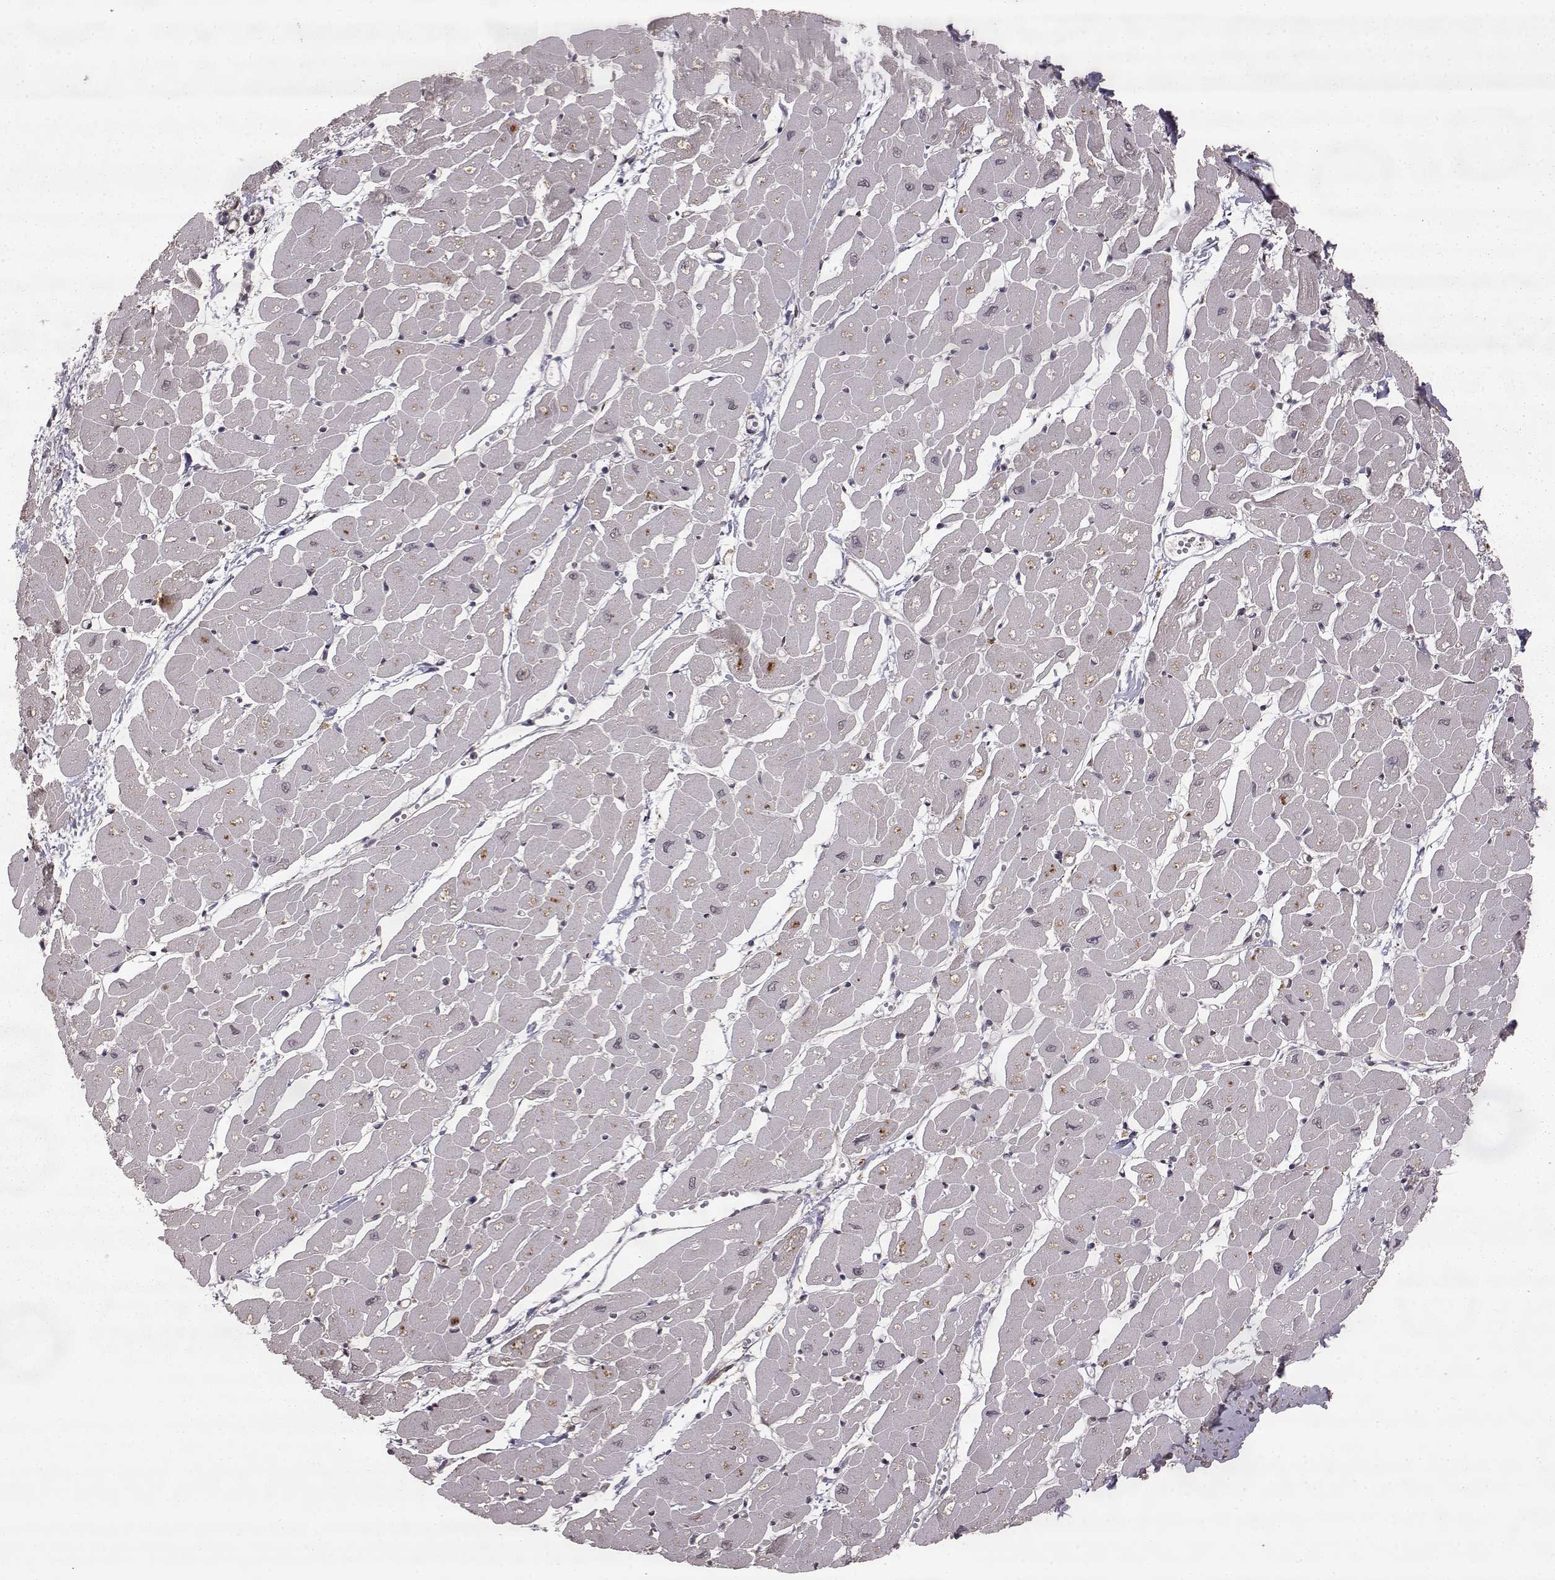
{"staining": {"intensity": "moderate", "quantity": "<25%", "location": "cytoplasmic/membranous"}, "tissue": "heart muscle", "cell_type": "Cardiomyocytes", "image_type": "normal", "snomed": [{"axis": "morphology", "description": "Normal tissue, NOS"}, {"axis": "topography", "description": "Heart"}], "caption": "A brown stain labels moderate cytoplasmic/membranous staining of a protein in cardiomyocytes of benign heart muscle. (Stains: DAB (3,3'-diaminobenzidine) in brown, nuclei in blue, Microscopy: brightfield microscopy at high magnification).", "gene": "FSTL1", "patient": {"sex": "male", "age": 57}}